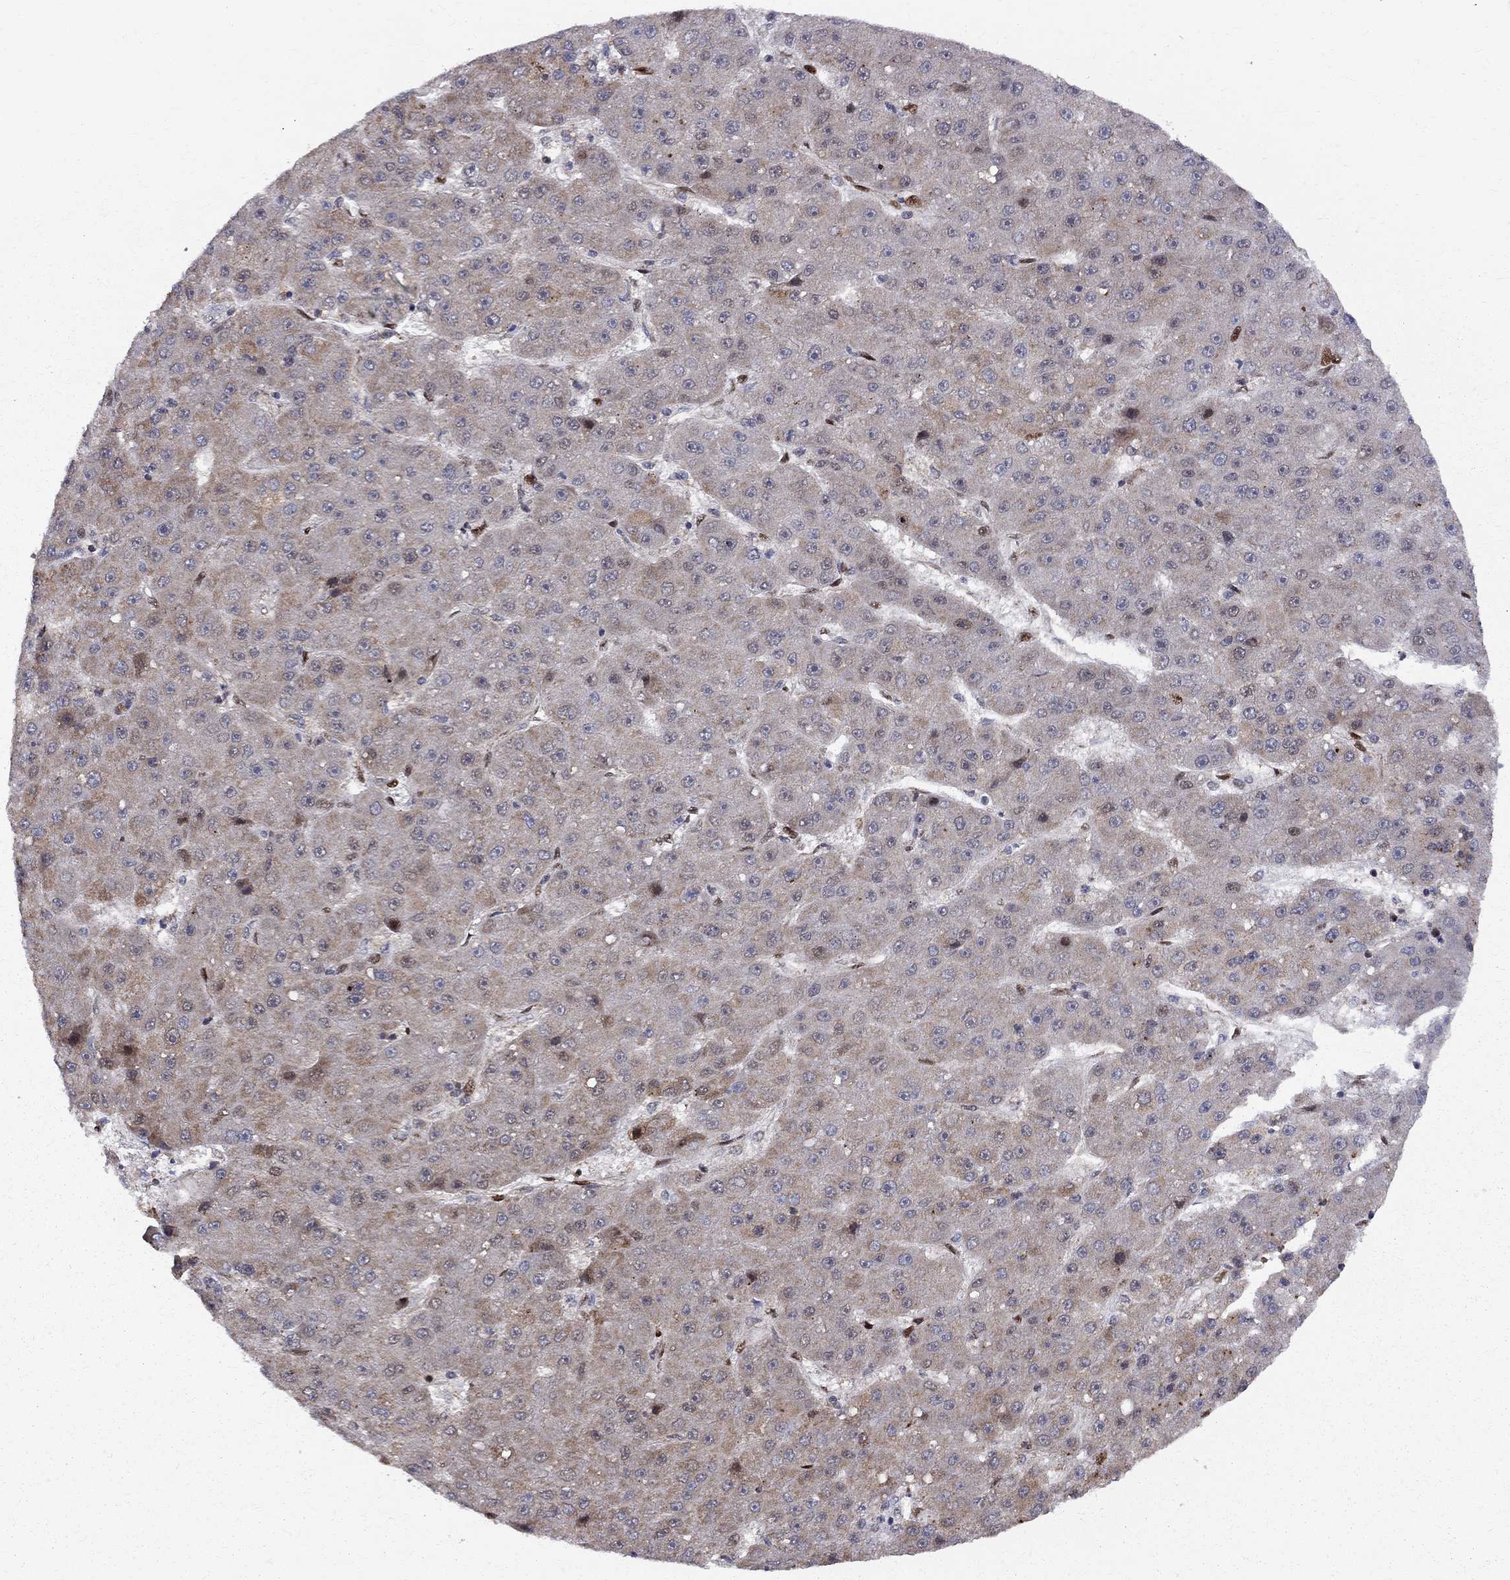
{"staining": {"intensity": "moderate", "quantity": "<25%", "location": "nuclear"}, "tissue": "liver cancer", "cell_type": "Tumor cells", "image_type": "cancer", "snomed": [{"axis": "morphology", "description": "Carcinoma, Hepatocellular, NOS"}, {"axis": "topography", "description": "Liver"}], "caption": "Immunohistochemistry micrograph of liver cancer (hepatocellular carcinoma) stained for a protein (brown), which exhibits low levels of moderate nuclear staining in about <25% of tumor cells.", "gene": "ELOB", "patient": {"sex": "male", "age": 67}}